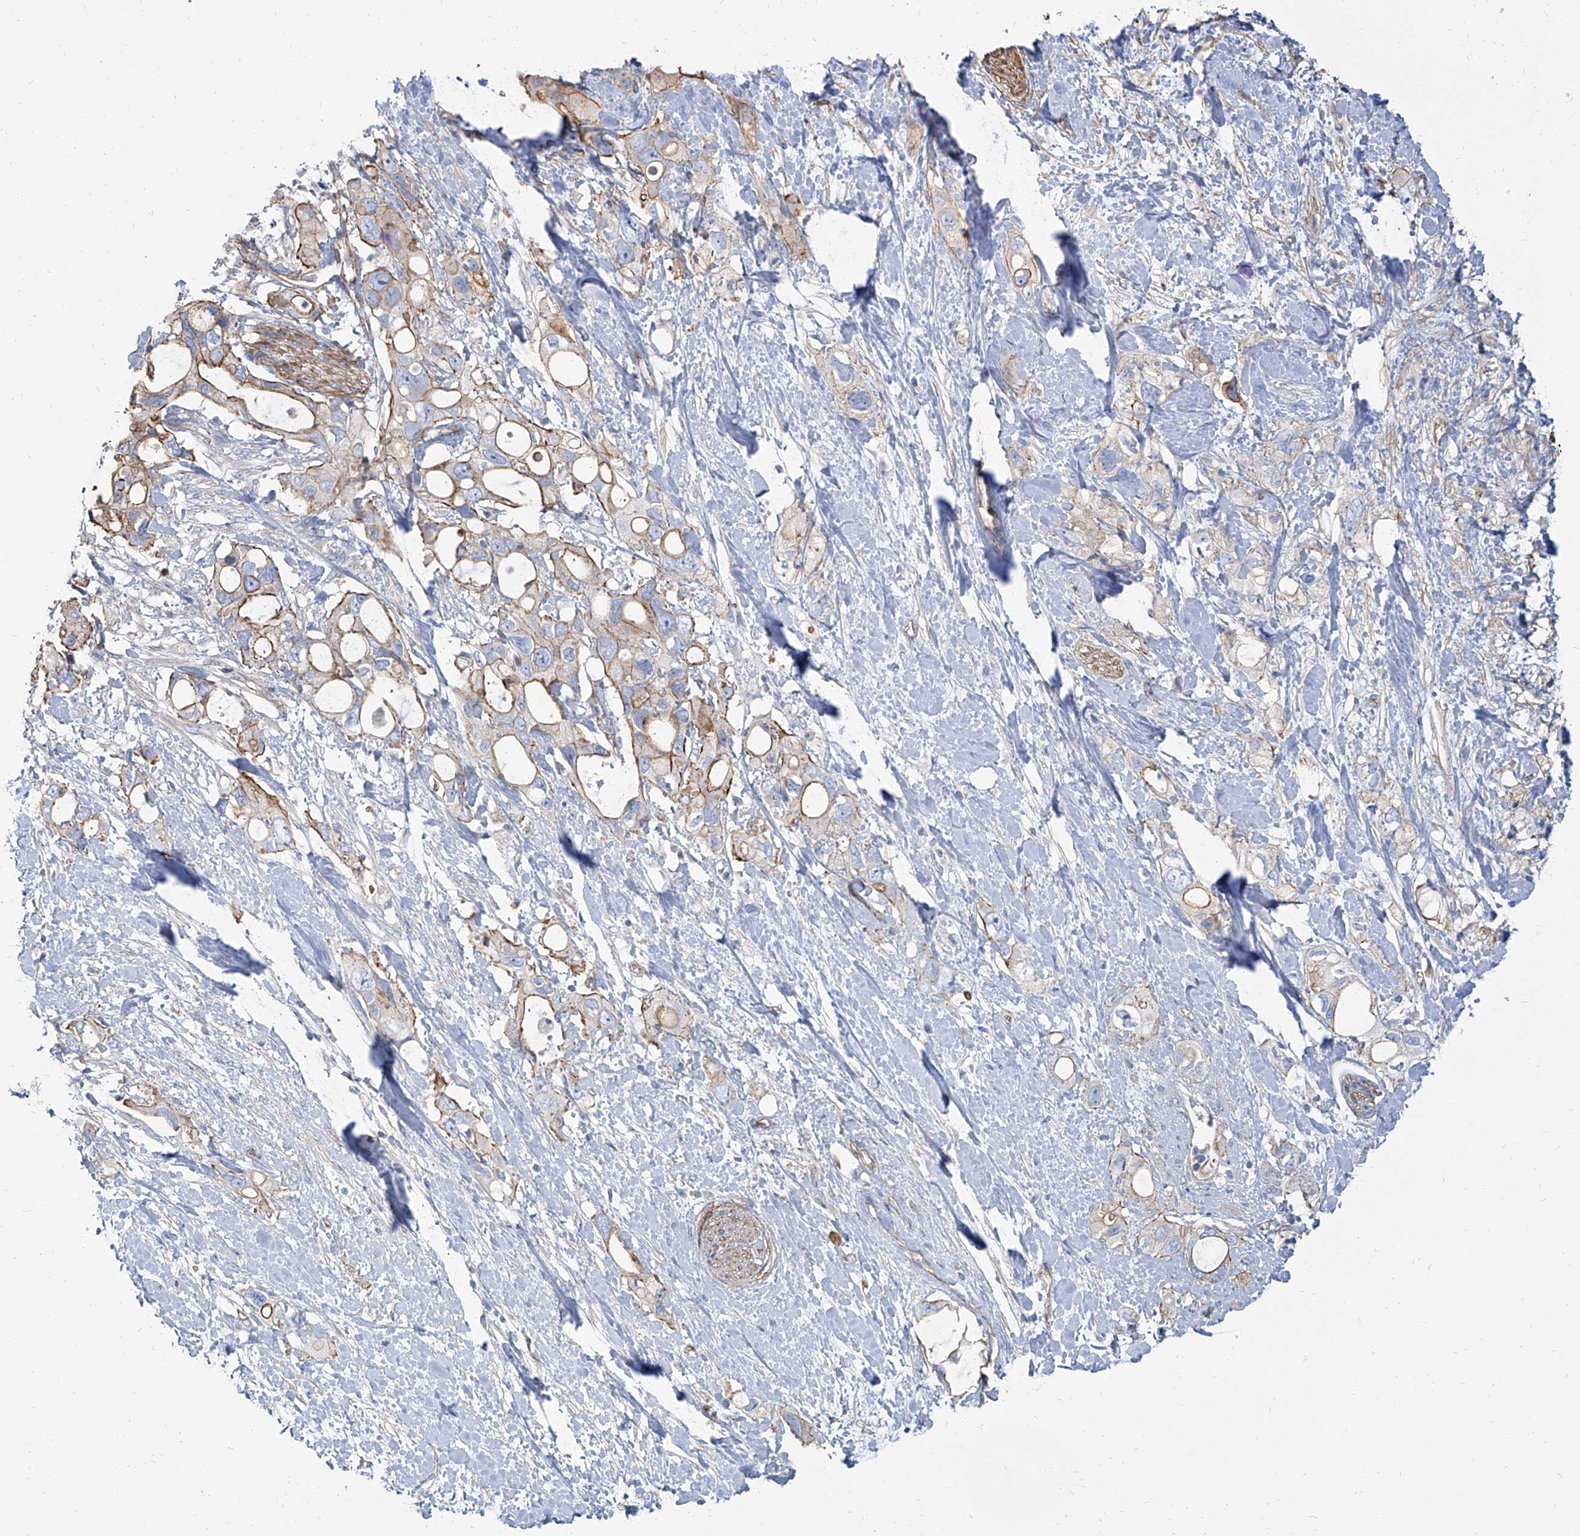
{"staining": {"intensity": "moderate", "quantity": "25%-75%", "location": "cytoplasmic/membranous"}, "tissue": "pancreatic cancer", "cell_type": "Tumor cells", "image_type": "cancer", "snomed": [{"axis": "morphology", "description": "Adenocarcinoma, NOS"}, {"axis": "topography", "description": "Pancreas"}], "caption": "DAB immunohistochemical staining of human pancreatic cancer demonstrates moderate cytoplasmic/membranous protein positivity in about 25%-75% of tumor cells.", "gene": "TXLNB", "patient": {"sex": "female", "age": 56}}